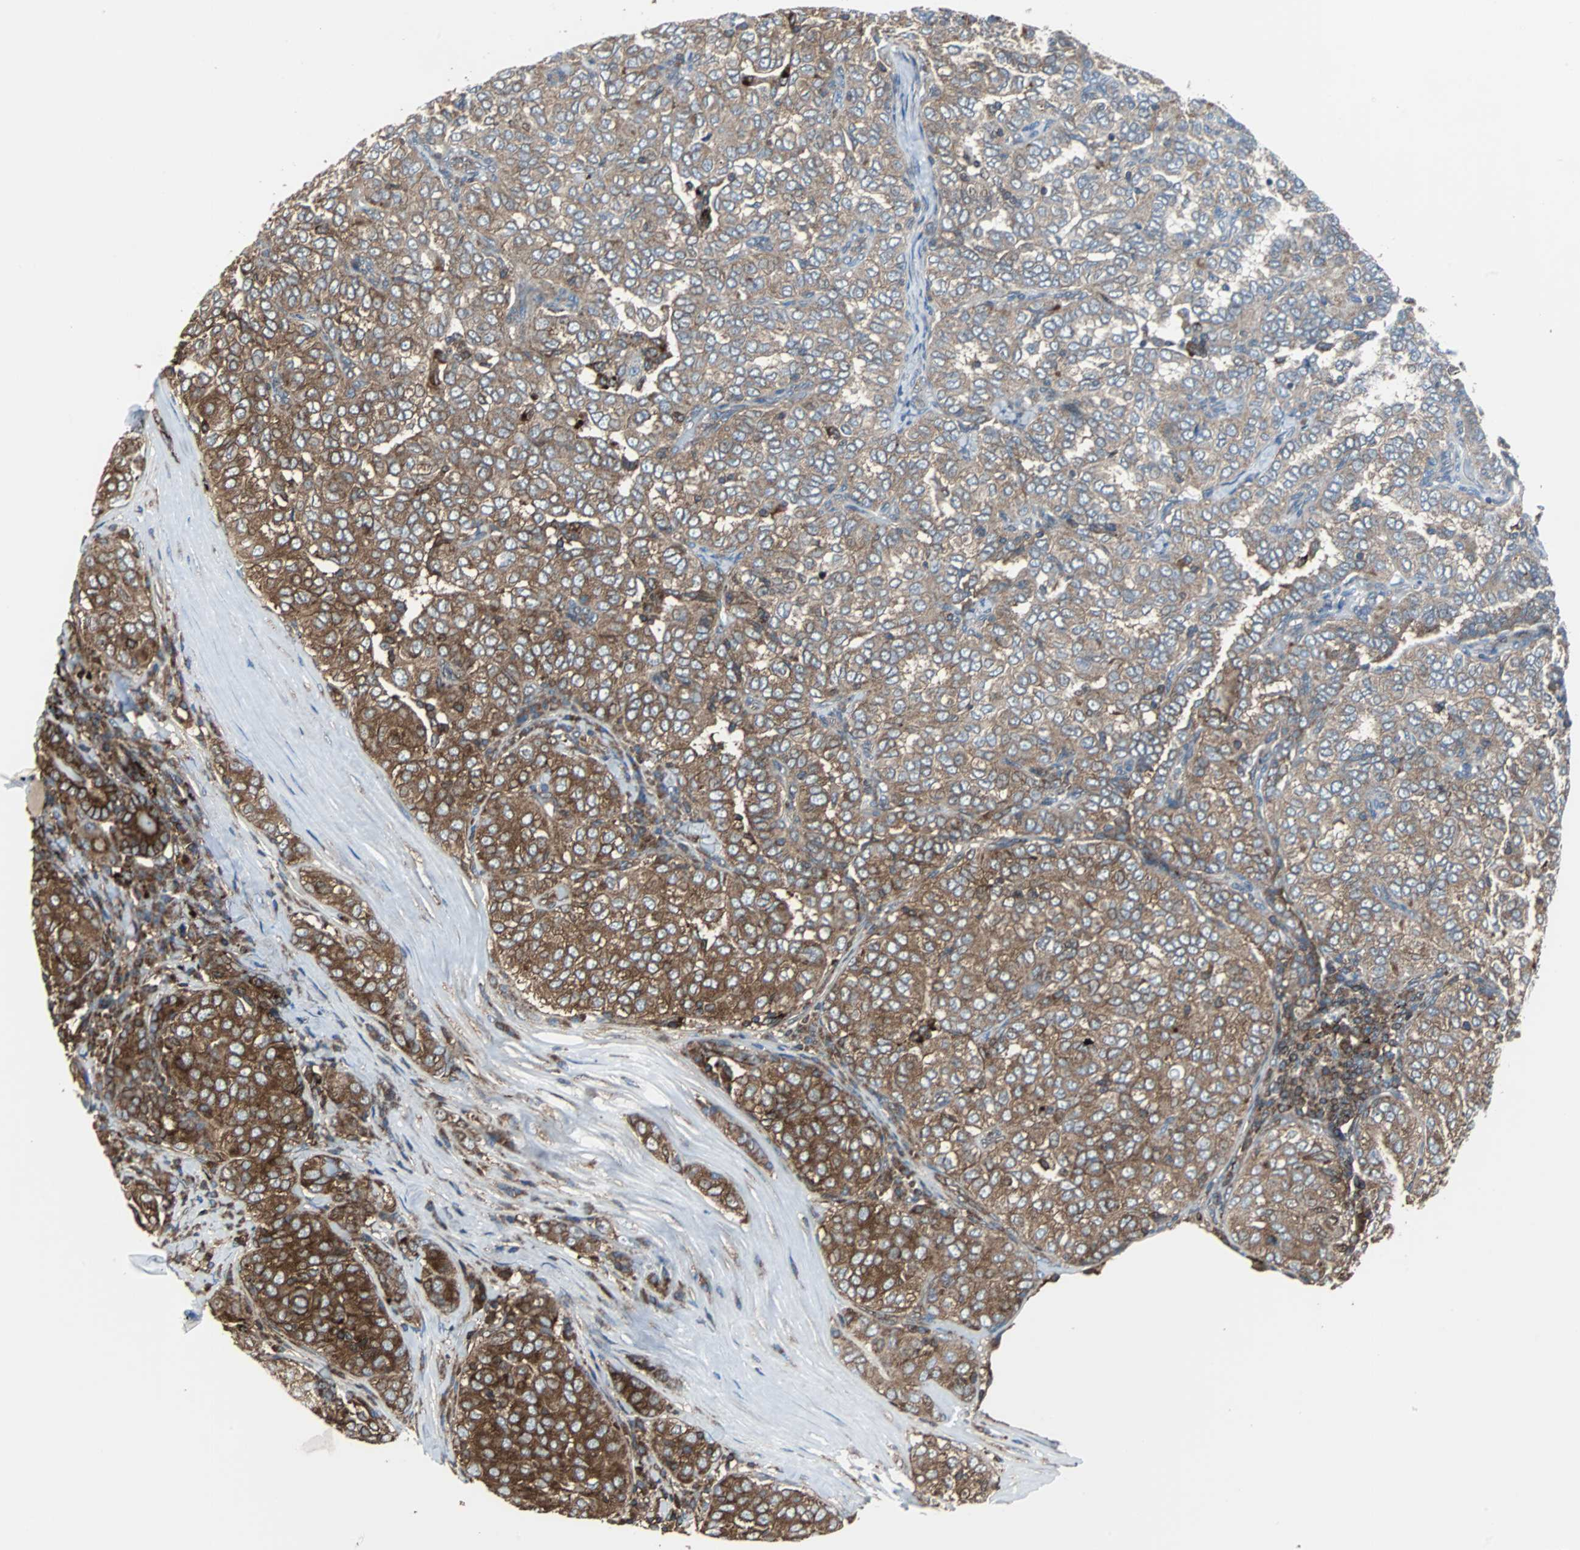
{"staining": {"intensity": "moderate", "quantity": ">75%", "location": "cytoplasmic/membranous"}, "tissue": "thyroid cancer", "cell_type": "Tumor cells", "image_type": "cancer", "snomed": [{"axis": "morphology", "description": "Papillary adenocarcinoma, NOS"}, {"axis": "topography", "description": "Thyroid gland"}], "caption": "Approximately >75% of tumor cells in thyroid cancer (papillary adenocarcinoma) reveal moderate cytoplasmic/membranous protein positivity as visualized by brown immunohistochemical staining.", "gene": "RELA", "patient": {"sex": "female", "age": 30}}